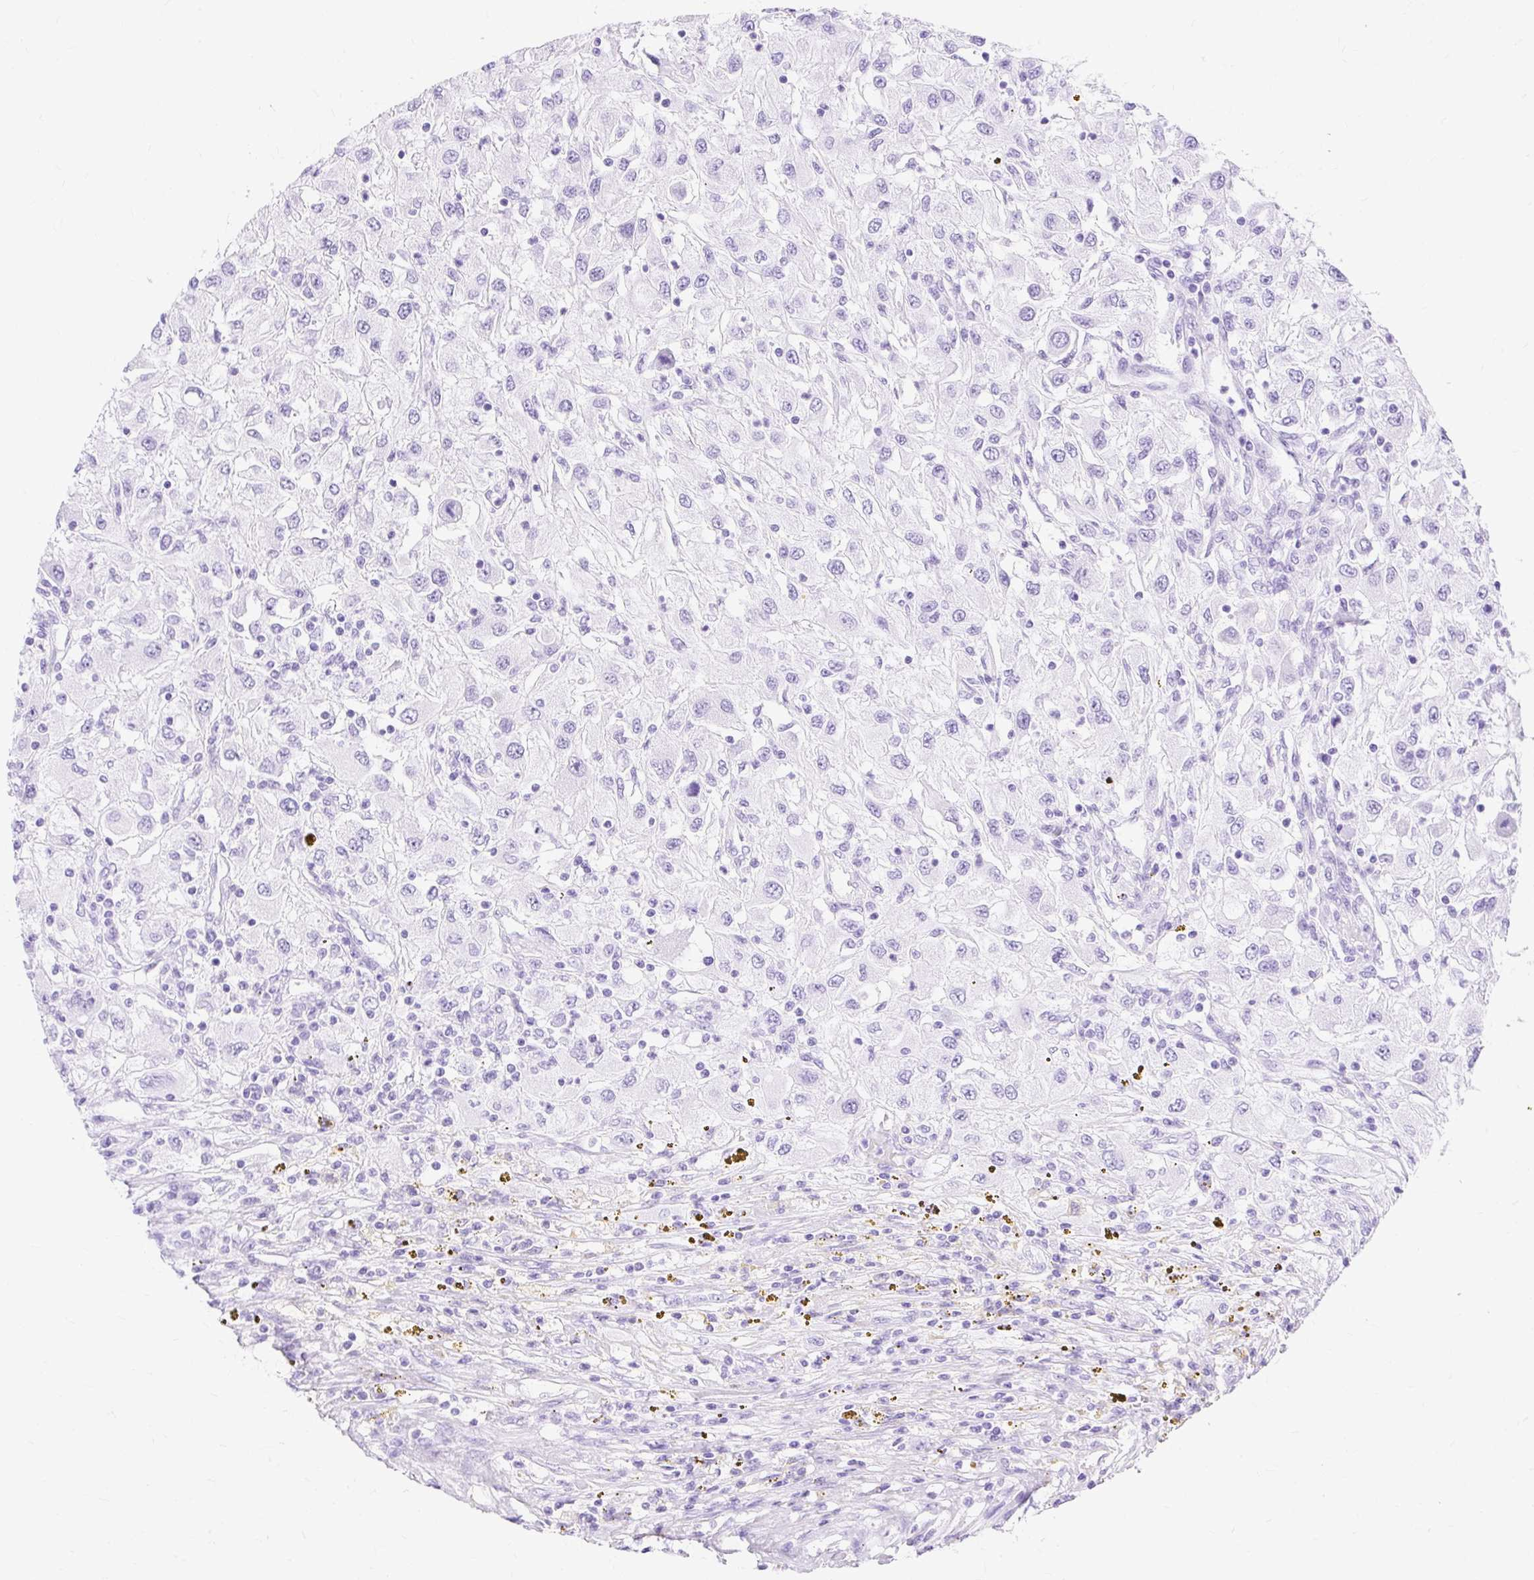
{"staining": {"intensity": "negative", "quantity": "none", "location": "none"}, "tissue": "renal cancer", "cell_type": "Tumor cells", "image_type": "cancer", "snomed": [{"axis": "morphology", "description": "Adenocarcinoma, NOS"}, {"axis": "topography", "description": "Kidney"}], "caption": "Renal adenocarcinoma was stained to show a protein in brown. There is no significant expression in tumor cells. The staining was performed using DAB to visualize the protein expression in brown, while the nuclei were stained in blue with hematoxylin (Magnification: 20x).", "gene": "MBP", "patient": {"sex": "female", "age": 67}}